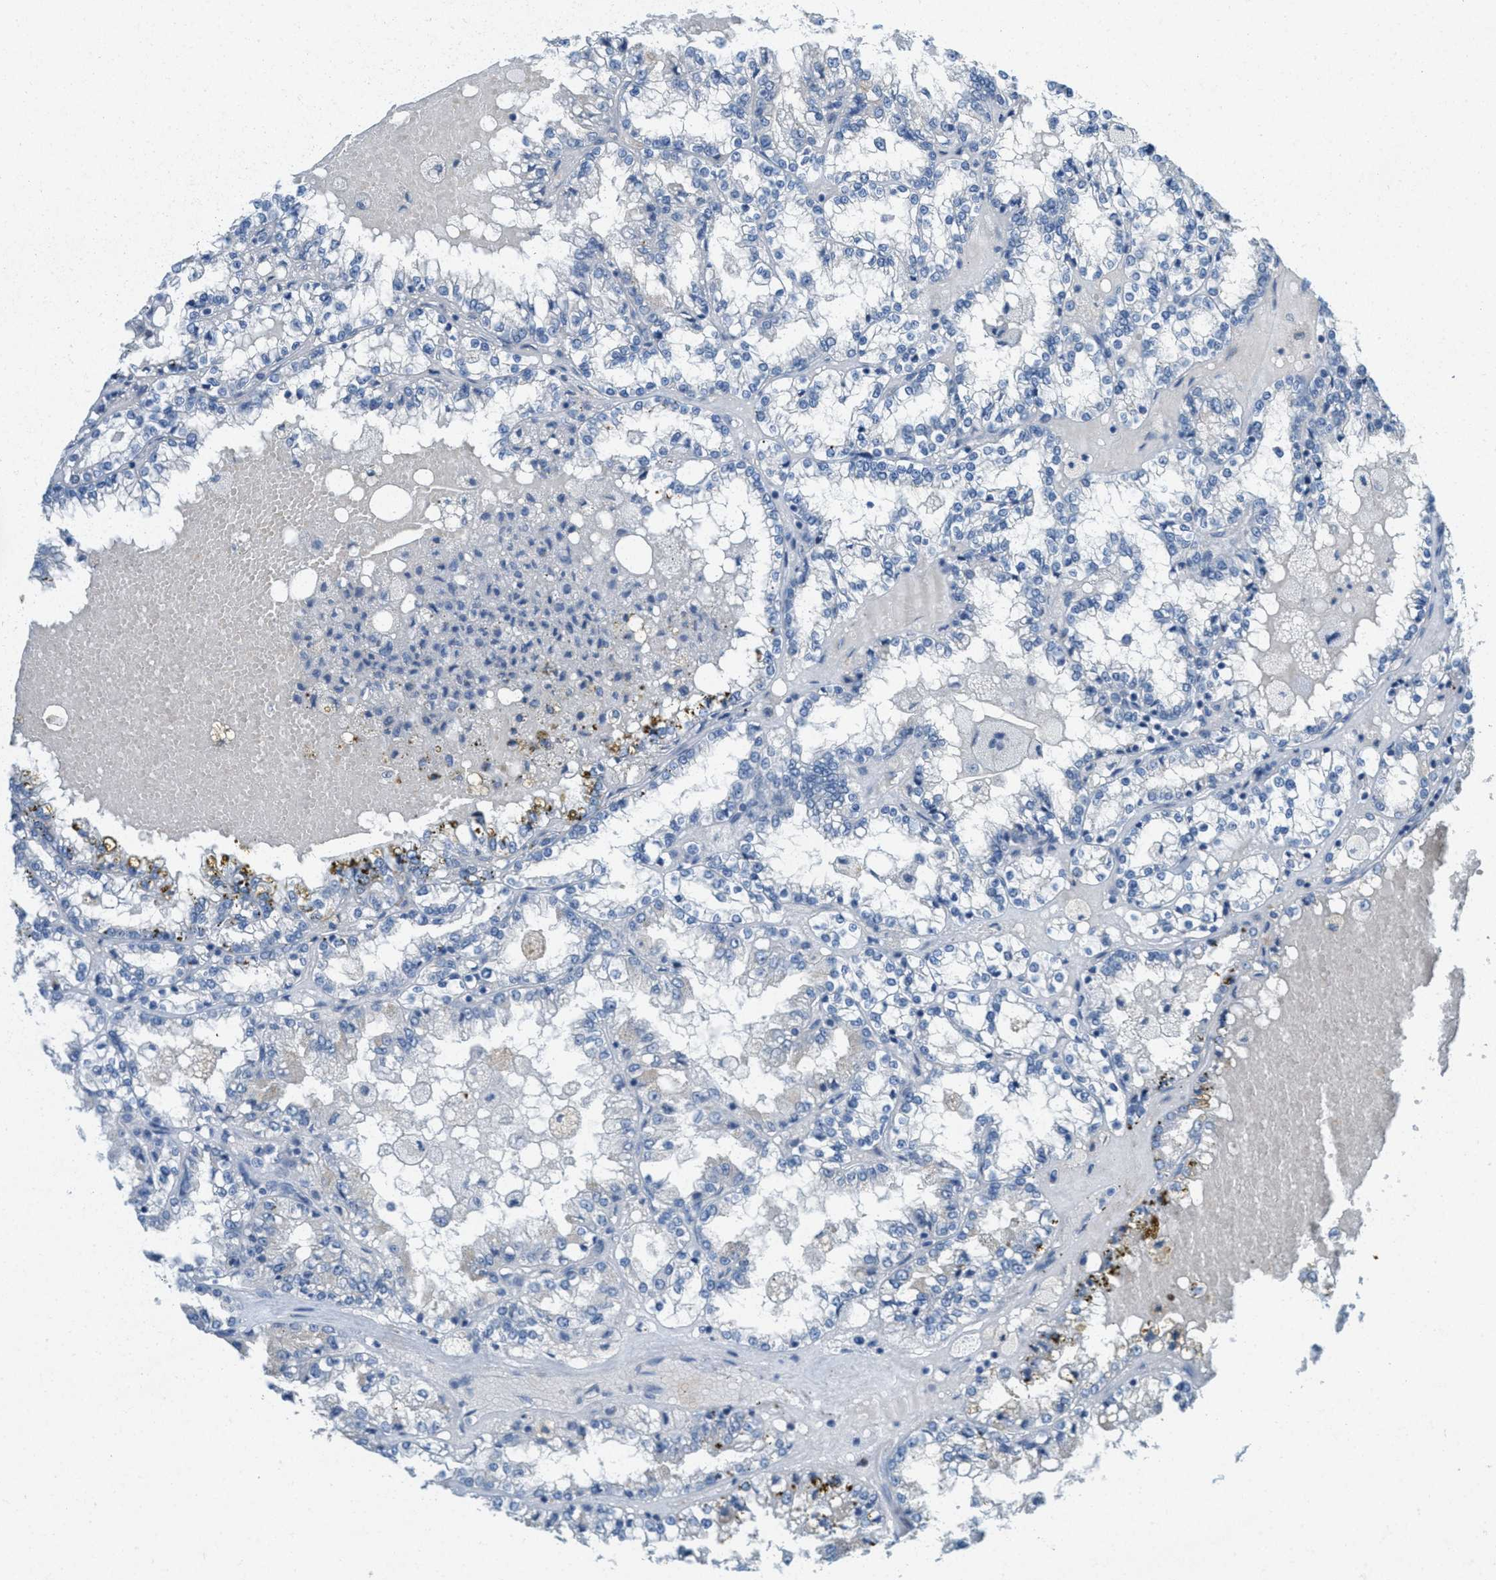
{"staining": {"intensity": "negative", "quantity": "none", "location": "none"}, "tissue": "renal cancer", "cell_type": "Tumor cells", "image_type": "cancer", "snomed": [{"axis": "morphology", "description": "Adenocarcinoma, NOS"}, {"axis": "topography", "description": "Kidney"}], "caption": "Immunohistochemical staining of adenocarcinoma (renal) exhibits no significant positivity in tumor cells.", "gene": "ZFYVE9", "patient": {"sex": "female", "age": 56}}